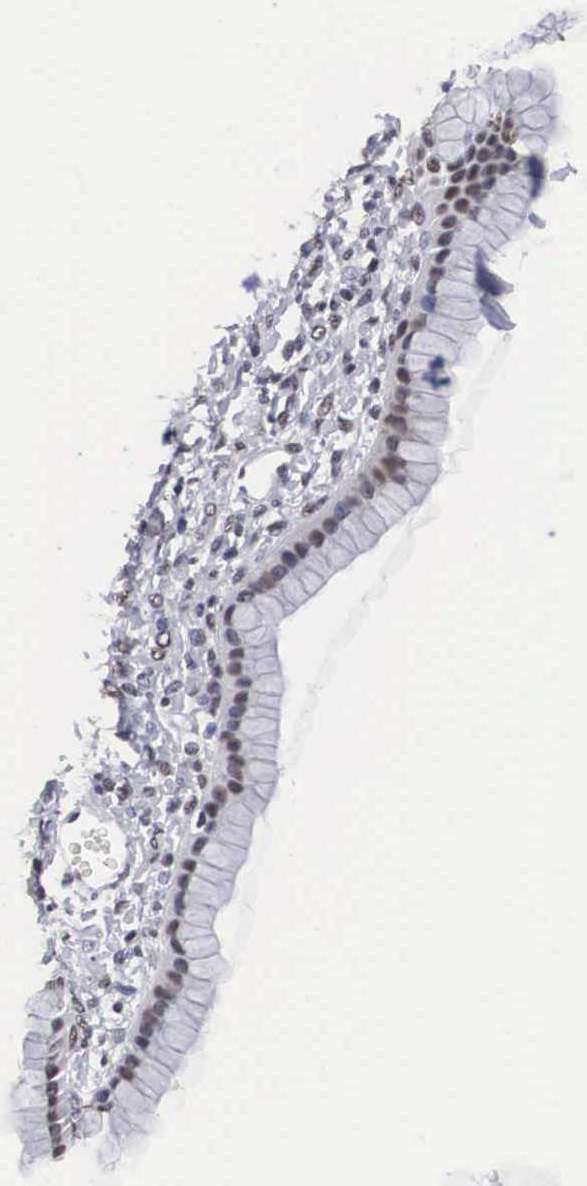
{"staining": {"intensity": "weak", "quantity": "25%-75%", "location": "nuclear"}, "tissue": "ovarian cancer", "cell_type": "Tumor cells", "image_type": "cancer", "snomed": [{"axis": "morphology", "description": "Cystadenocarcinoma, mucinous, NOS"}, {"axis": "topography", "description": "Ovary"}], "caption": "Human ovarian cancer stained with a brown dye demonstrates weak nuclear positive positivity in about 25%-75% of tumor cells.", "gene": "ACIN1", "patient": {"sex": "female", "age": 25}}